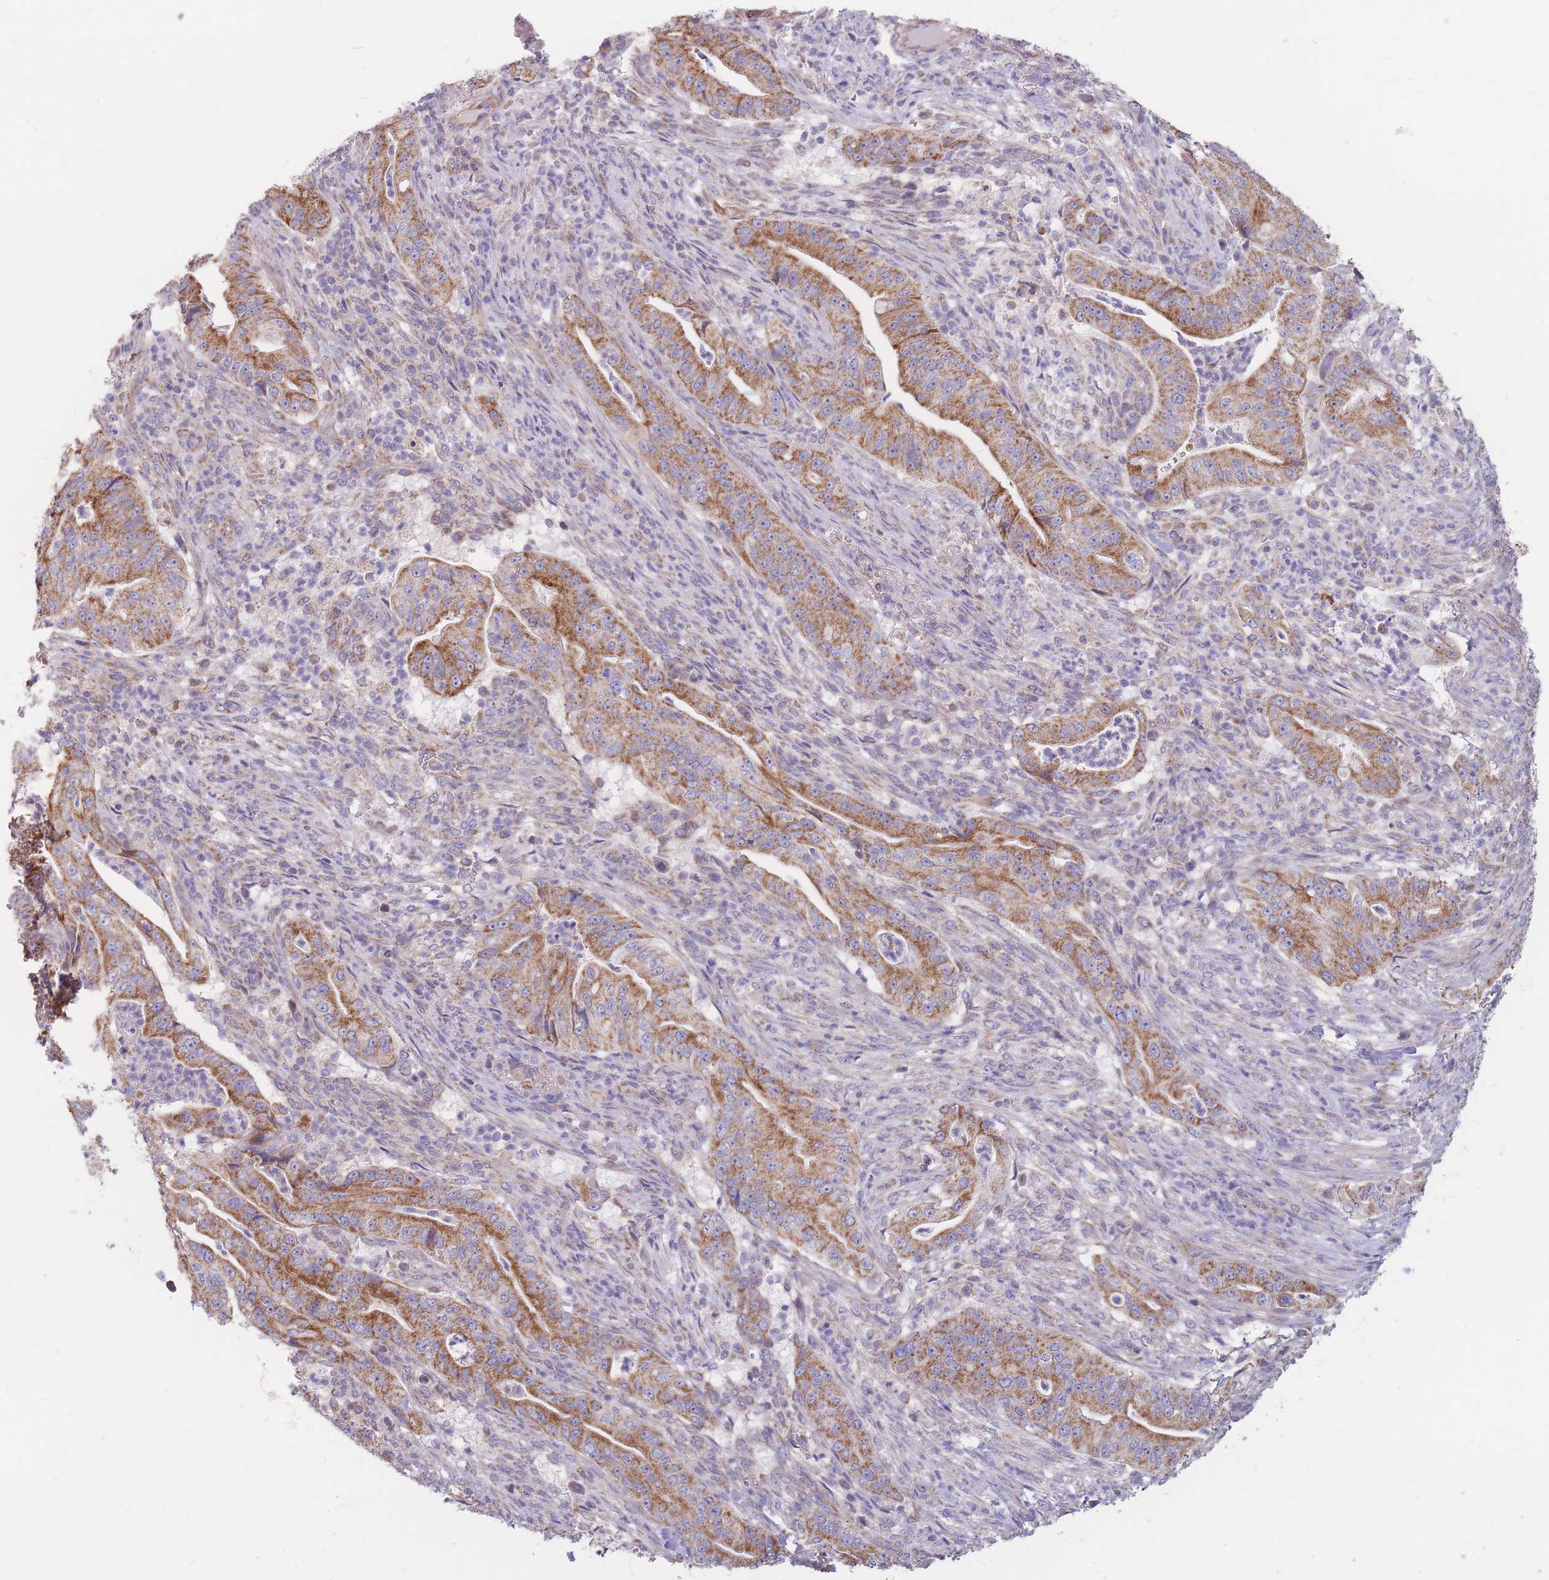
{"staining": {"intensity": "strong", "quantity": ">75%", "location": "cytoplasmic/membranous"}, "tissue": "pancreatic cancer", "cell_type": "Tumor cells", "image_type": "cancer", "snomed": [{"axis": "morphology", "description": "Adenocarcinoma, NOS"}, {"axis": "topography", "description": "Pancreas"}], "caption": "A high-resolution micrograph shows immunohistochemistry staining of adenocarcinoma (pancreatic), which exhibits strong cytoplasmic/membranous expression in approximately >75% of tumor cells. (DAB = brown stain, brightfield microscopy at high magnification).", "gene": "MRPS9", "patient": {"sex": "male", "age": 71}}